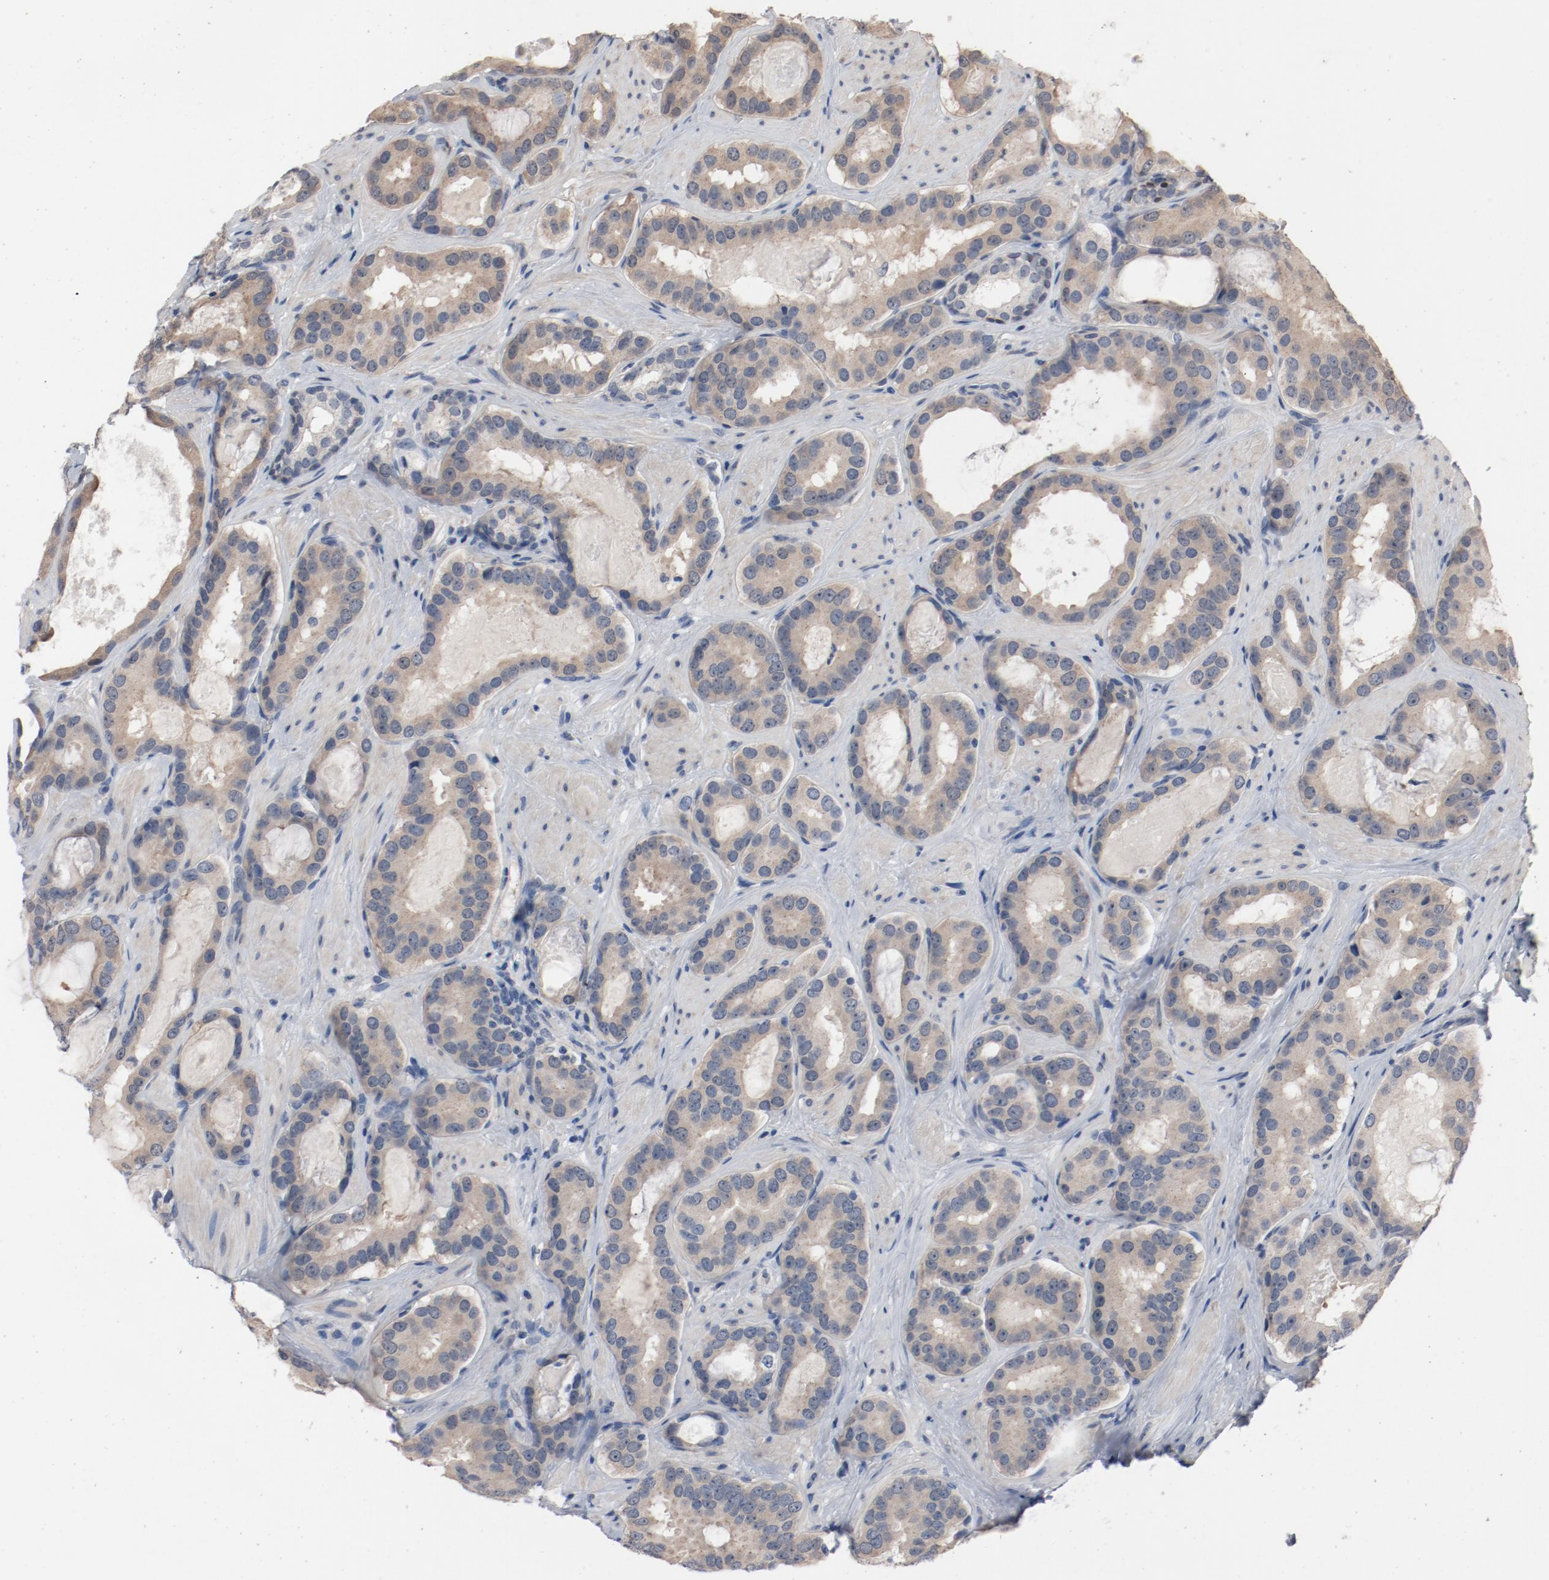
{"staining": {"intensity": "moderate", "quantity": ">75%", "location": "cytoplasmic/membranous"}, "tissue": "prostate cancer", "cell_type": "Tumor cells", "image_type": "cancer", "snomed": [{"axis": "morphology", "description": "Adenocarcinoma, Low grade"}, {"axis": "topography", "description": "Prostate"}], "caption": "Adenocarcinoma (low-grade) (prostate) stained for a protein (brown) exhibits moderate cytoplasmic/membranous positive staining in approximately >75% of tumor cells.", "gene": "DNAL4", "patient": {"sex": "male", "age": 59}}